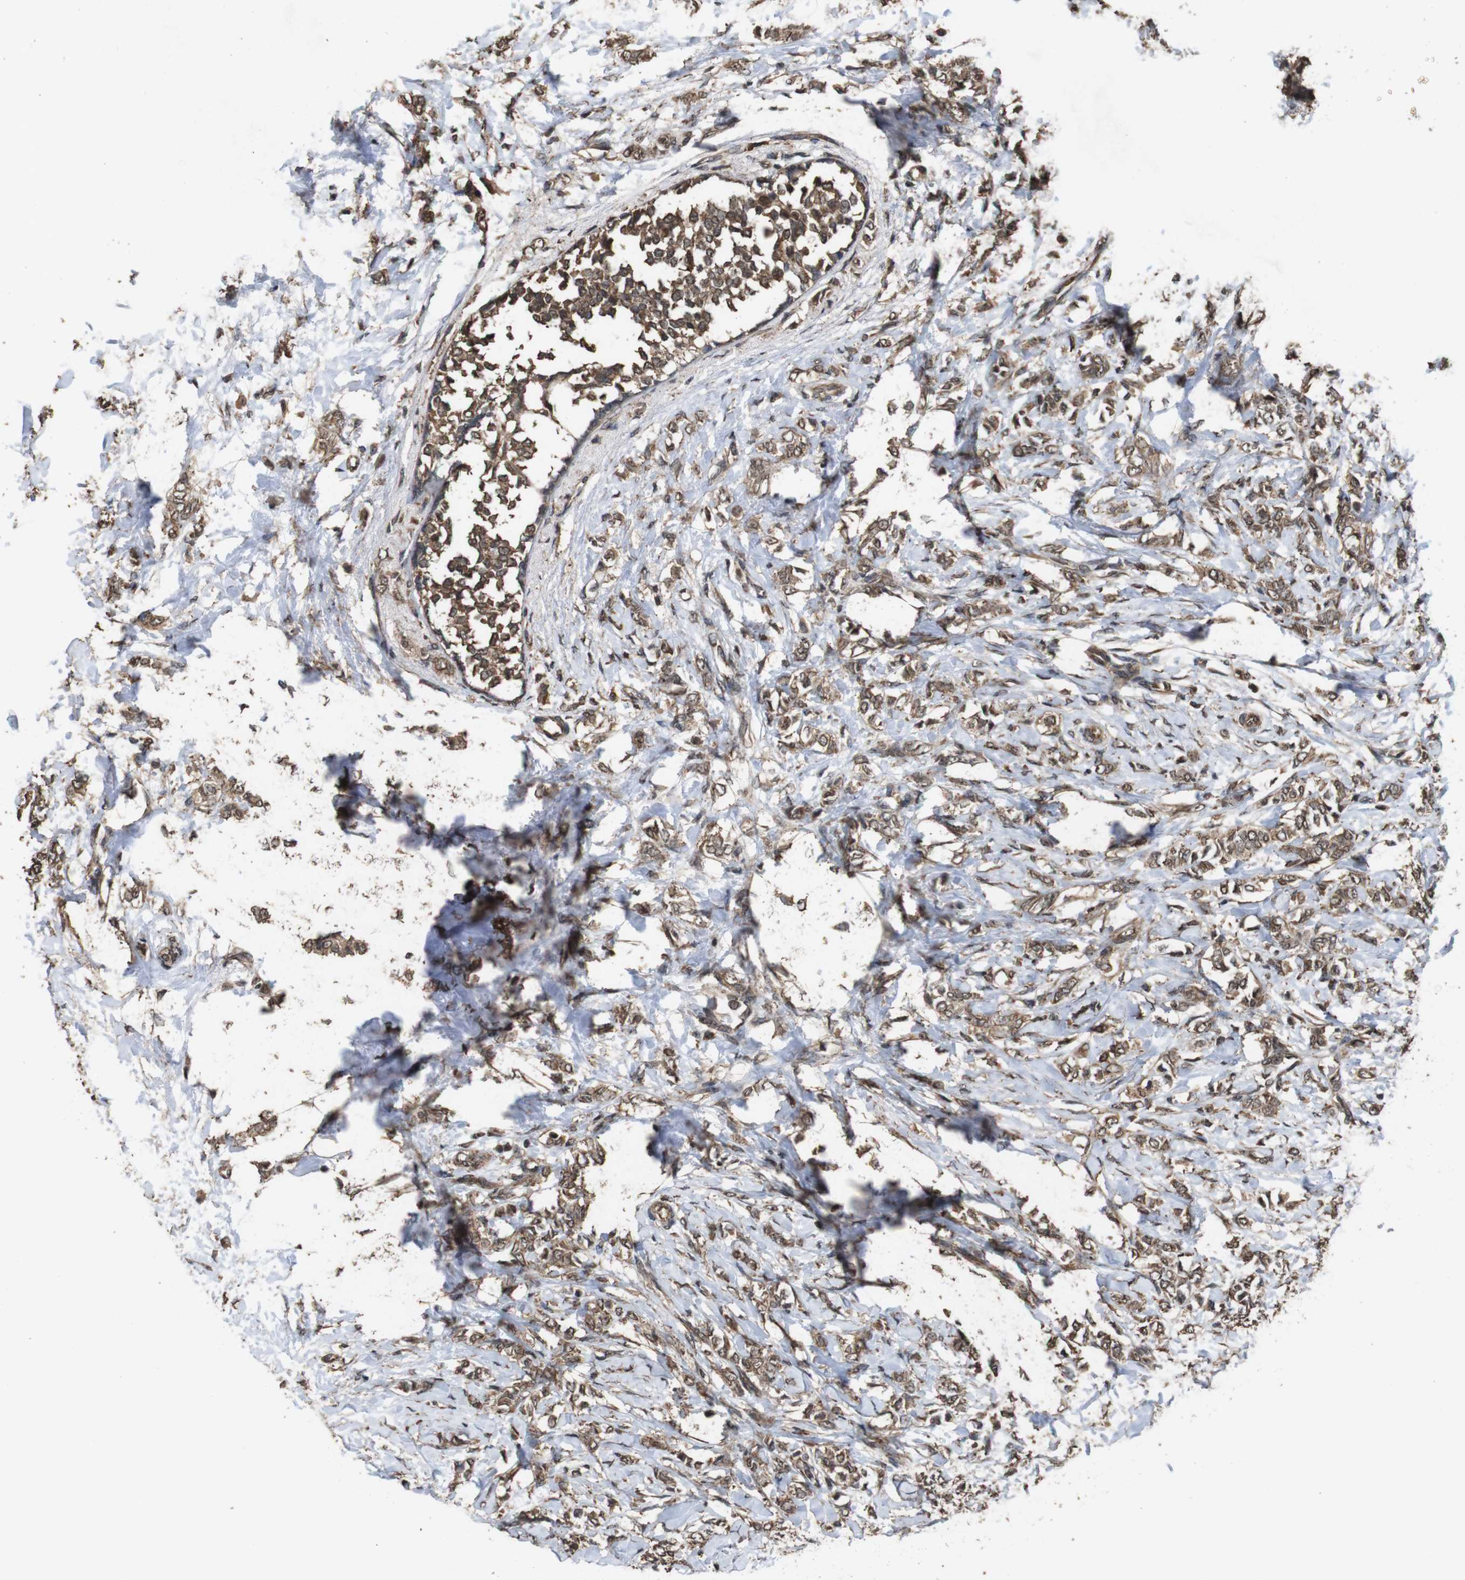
{"staining": {"intensity": "moderate", "quantity": ">75%", "location": "cytoplasmic/membranous,nuclear"}, "tissue": "breast cancer", "cell_type": "Tumor cells", "image_type": "cancer", "snomed": [{"axis": "morphology", "description": "Lobular carcinoma, in situ"}, {"axis": "morphology", "description": "Lobular carcinoma"}, {"axis": "topography", "description": "Breast"}], "caption": "Immunohistochemistry (IHC) image of breast lobular carcinoma stained for a protein (brown), which exhibits medium levels of moderate cytoplasmic/membranous and nuclear staining in approximately >75% of tumor cells.", "gene": "RRAS2", "patient": {"sex": "female", "age": 41}}